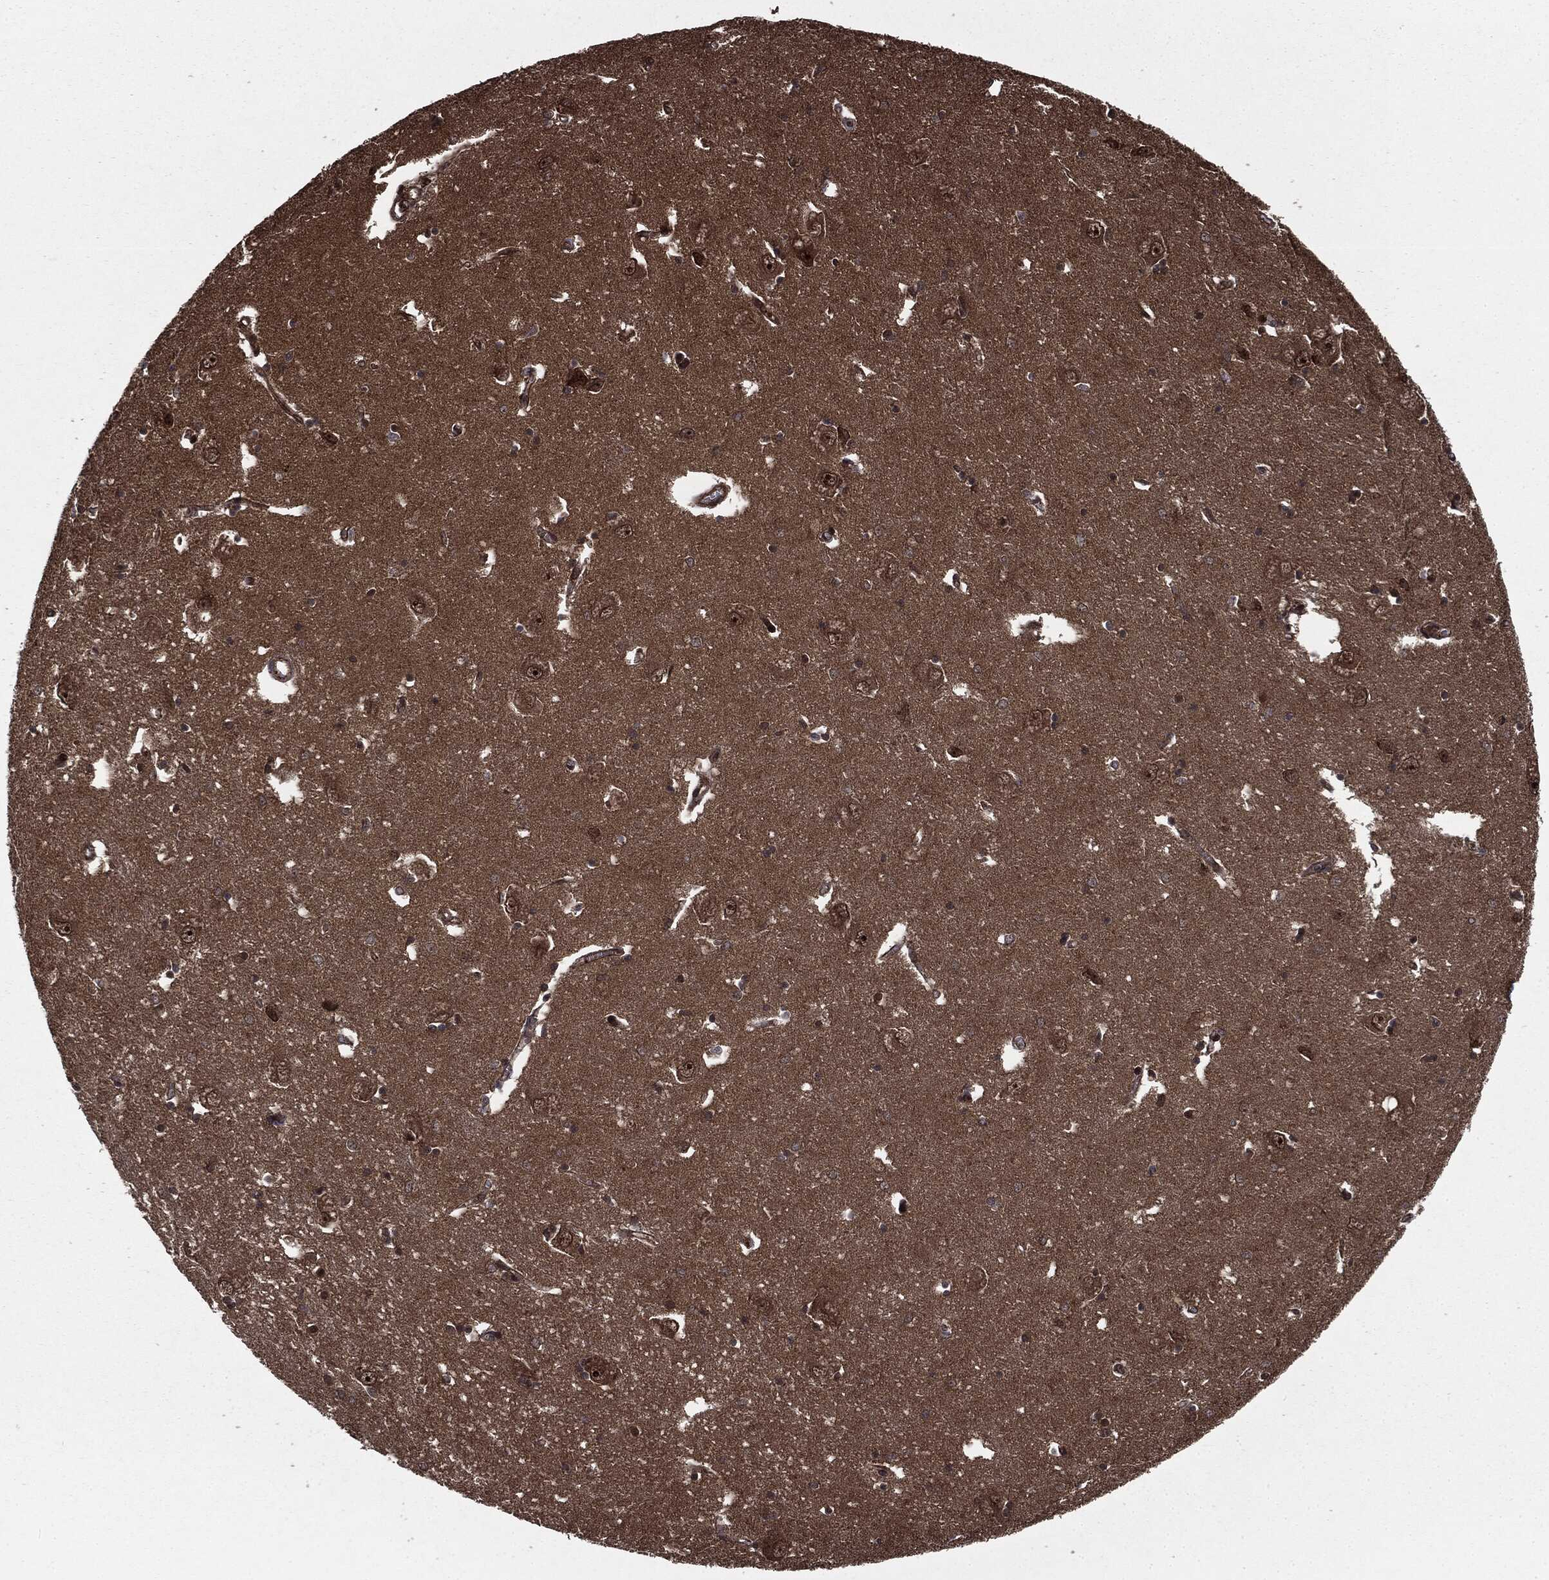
{"staining": {"intensity": "negative", "quantity": "none", "location": "none"}, "tissue": "caudate", "cell_type": "Glial cells", "image_type": "normal", "snomed": [{"axis": "morphology", "description": "Normal tissue, NOS"}, {"axis": "topography", "description": "Lateral ventricle wall"}], "caption": "This is an IHC photomicrograph of normal caudate. There is no staining in glial cells.", "gene": "CARD6", "patient": {"sex": "male", "age": 54}}